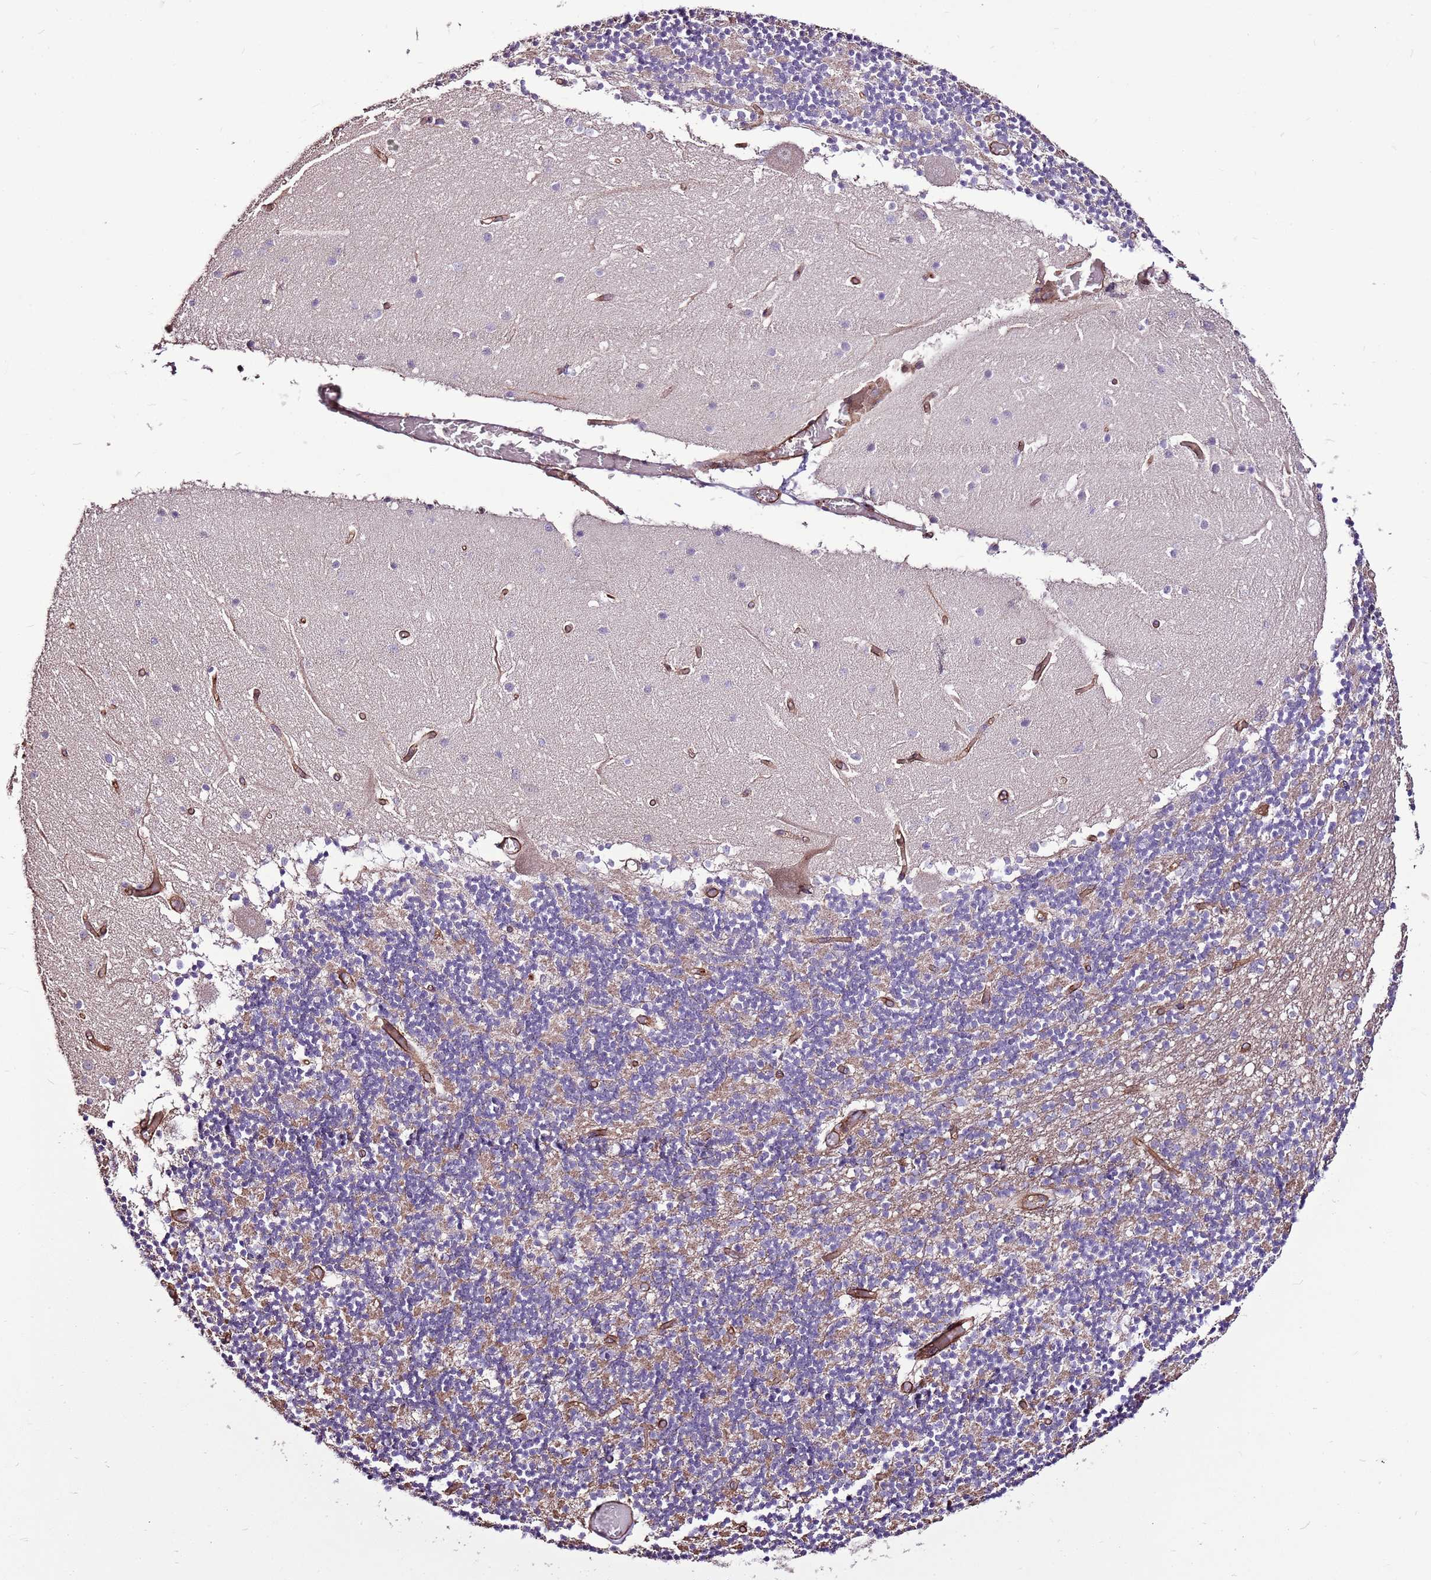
{"staining": {"intensity": "weak", "quantity": "<25%", "location": "cytoplasmic/membranous"}, "tissue": "cerebellum", "cell_type": "Cells in granular layer", "image_type": "normal", "snomed": [{"axis": "morphology", "description": "Normal tissue, NOS"}, {"axis": "topography", "description": "Cerebellum"}], "caption": "IHC micrograph of normal cerebellum: human cerebellum stained with DAB shows no significant protein expression in cells in granular layer.", "gene": "ZNF827", "patient": {"sex": "female", "age": 28}}